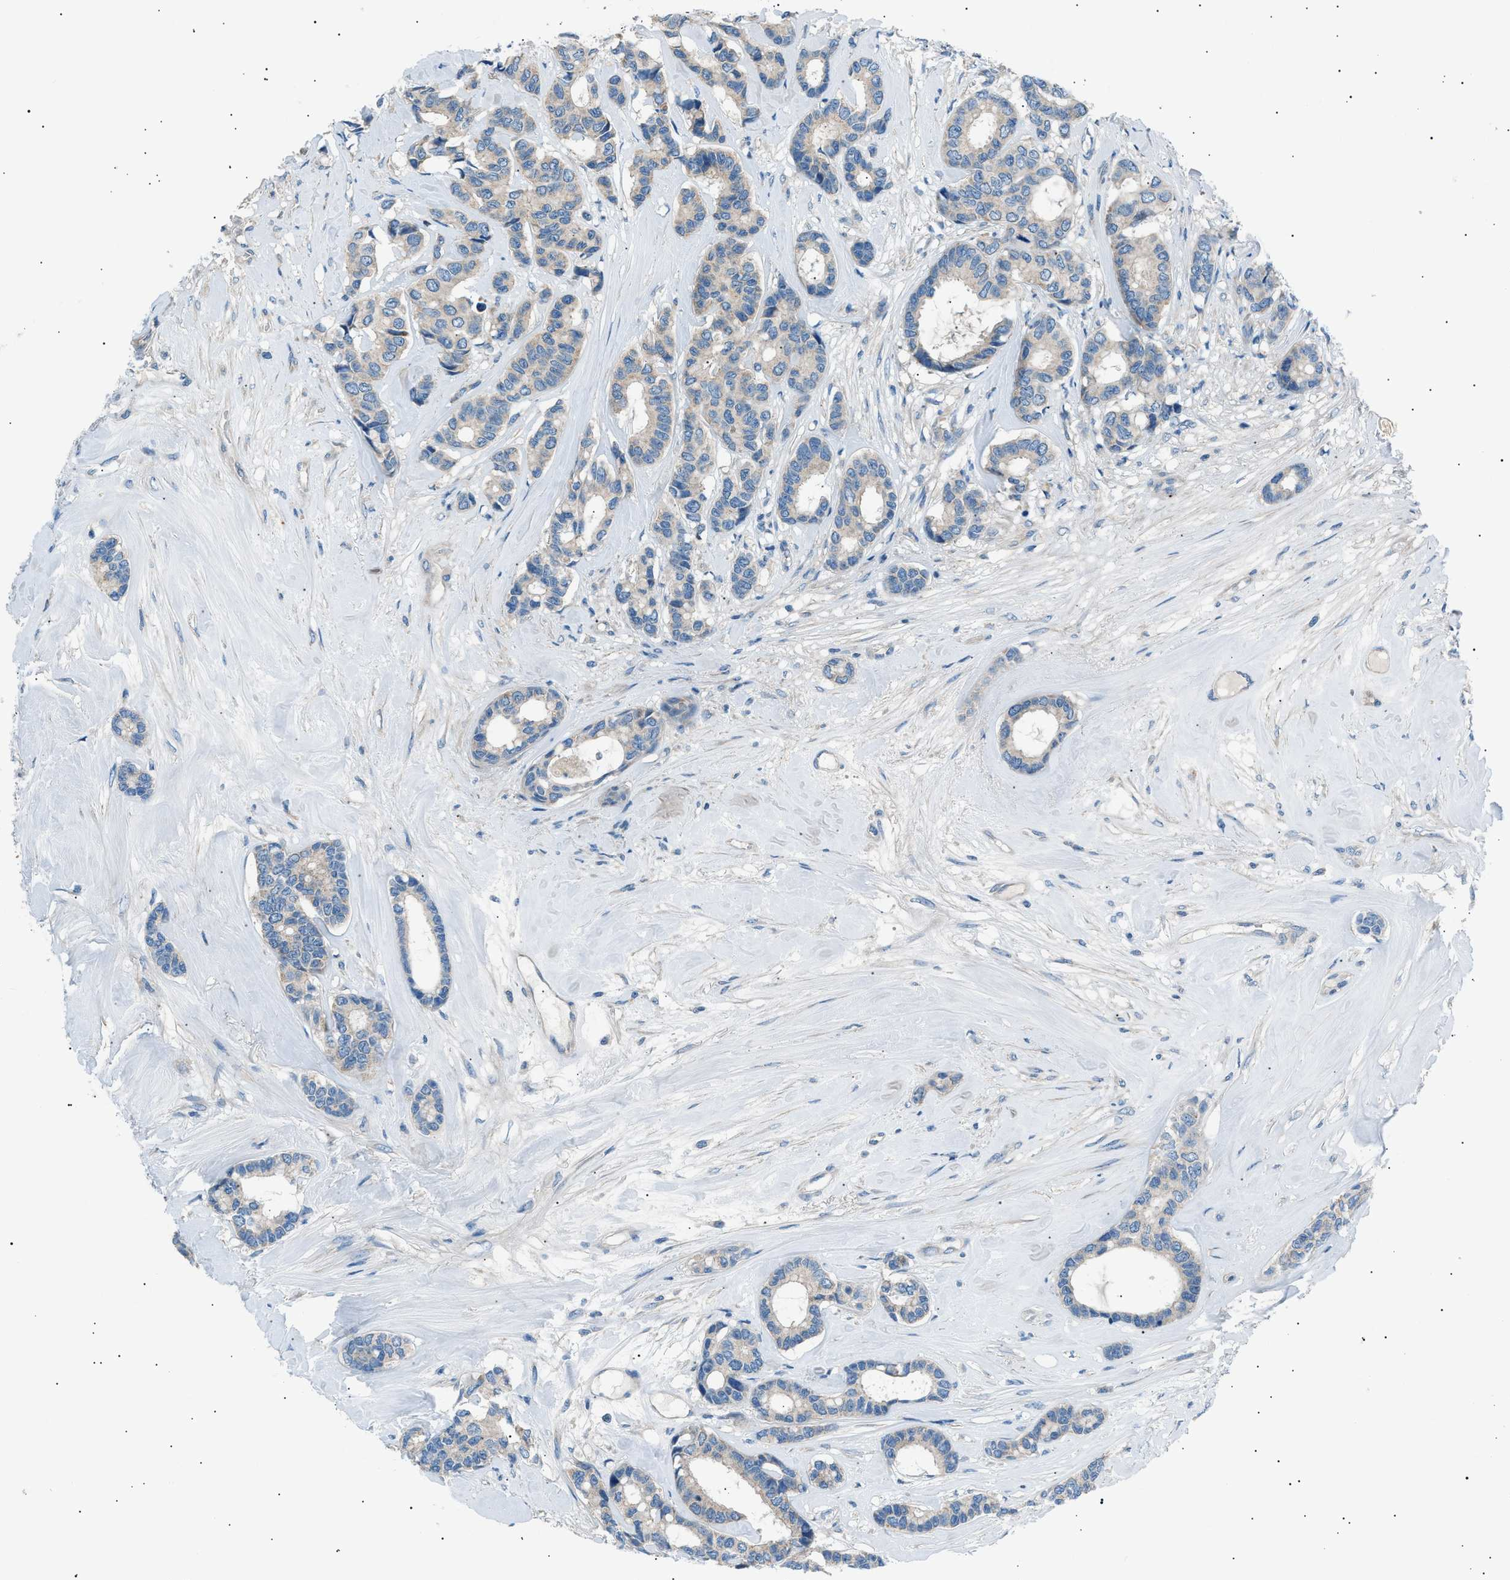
{"staining": {"intensity": "negative", "quantity": "none", "location": "none"}, "tissue": "breast cancer", "cell_type": "Tumor cells", "image_type": "cancer", "snomed": [{"axis": "morphology", "description": "Duct carcinoma"}, {"axis": "topography", "description": "Breast"}], "caption": "High power microscopy photomicrograph of an immunohistochemistry photomicrograph of invasive ductal carcinoma (breast), revealing no significant expression in tumor cells. The staining was performed using DAB (3,3'-diaminobenzidine) to visualize the protein expression in brown, while the nuclei were stained in blue with hematoxylin (Magnification: 20x).", "gene": "LRRC37B", "patient": {"sex": "female", "age": 87}}